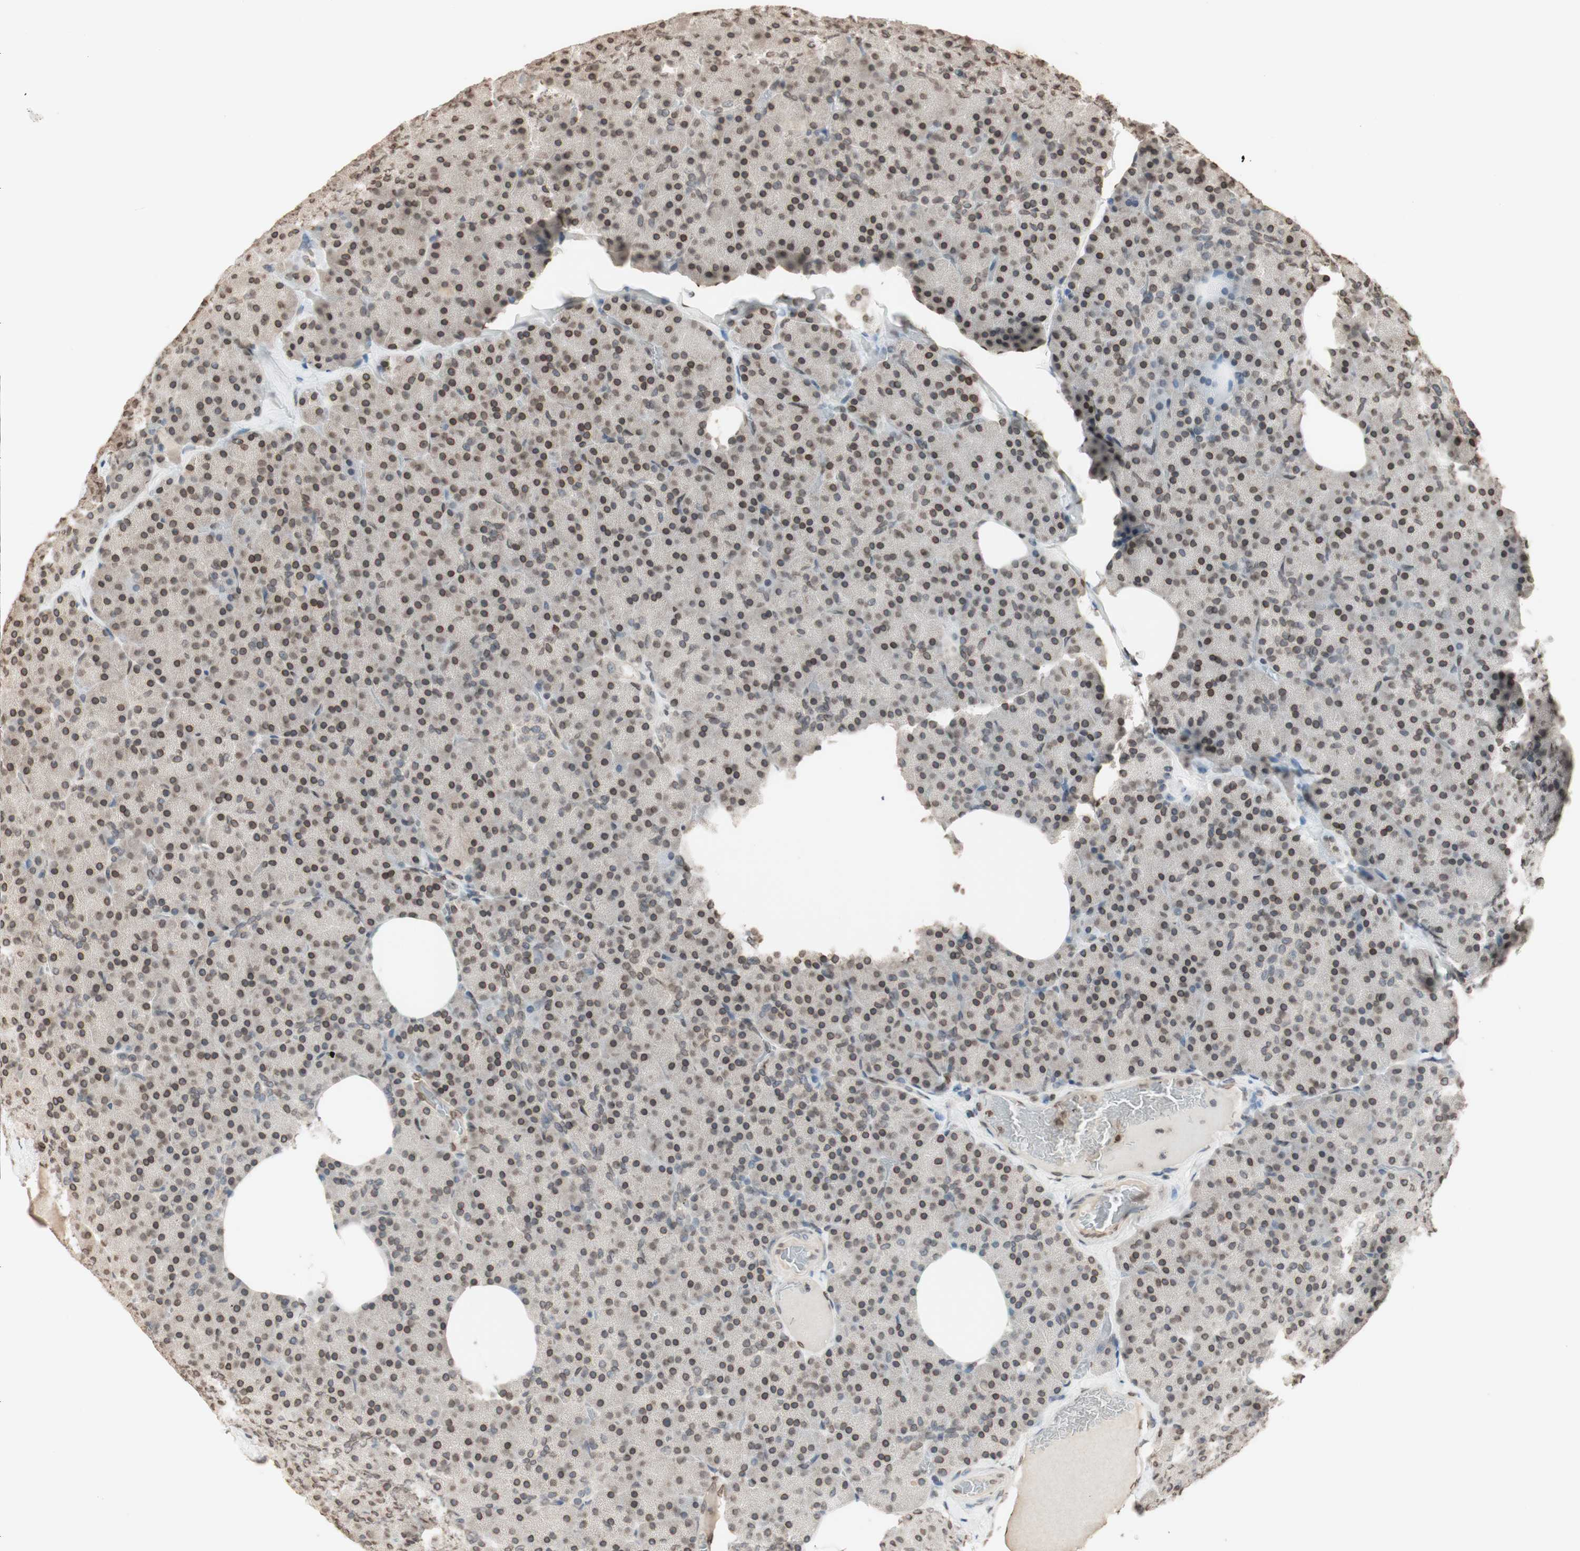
{"staining": {"intensity": "moderate", "quantity": "25%-75%", "location": "cytoplasmic/membranous,nuclear"}, "tissue": "pancreas", "cell_type": "Exocrine glandular cells", "image_type": "normal", "snomed": [{"axis": "morphology", "description": "Normal tissue, NOS"}, {"axis": "topography", "description": "Pancreas"}], "caption": "Immunohistochemistry (IHC) (DAB (3,3'-diaminobenzidine)) staining of normal human pancreas shows moderate cytoplasmic/membranous,nuclear protein staining in about 25%-75% of exocrine glandular cells. The staining is performed using DAB brown chromogen to label protein expression. The nuclei are counter-stained blue using hematoxylin.", "gene": "TMPO", "patient": {"sex": "female", "age": 35}}